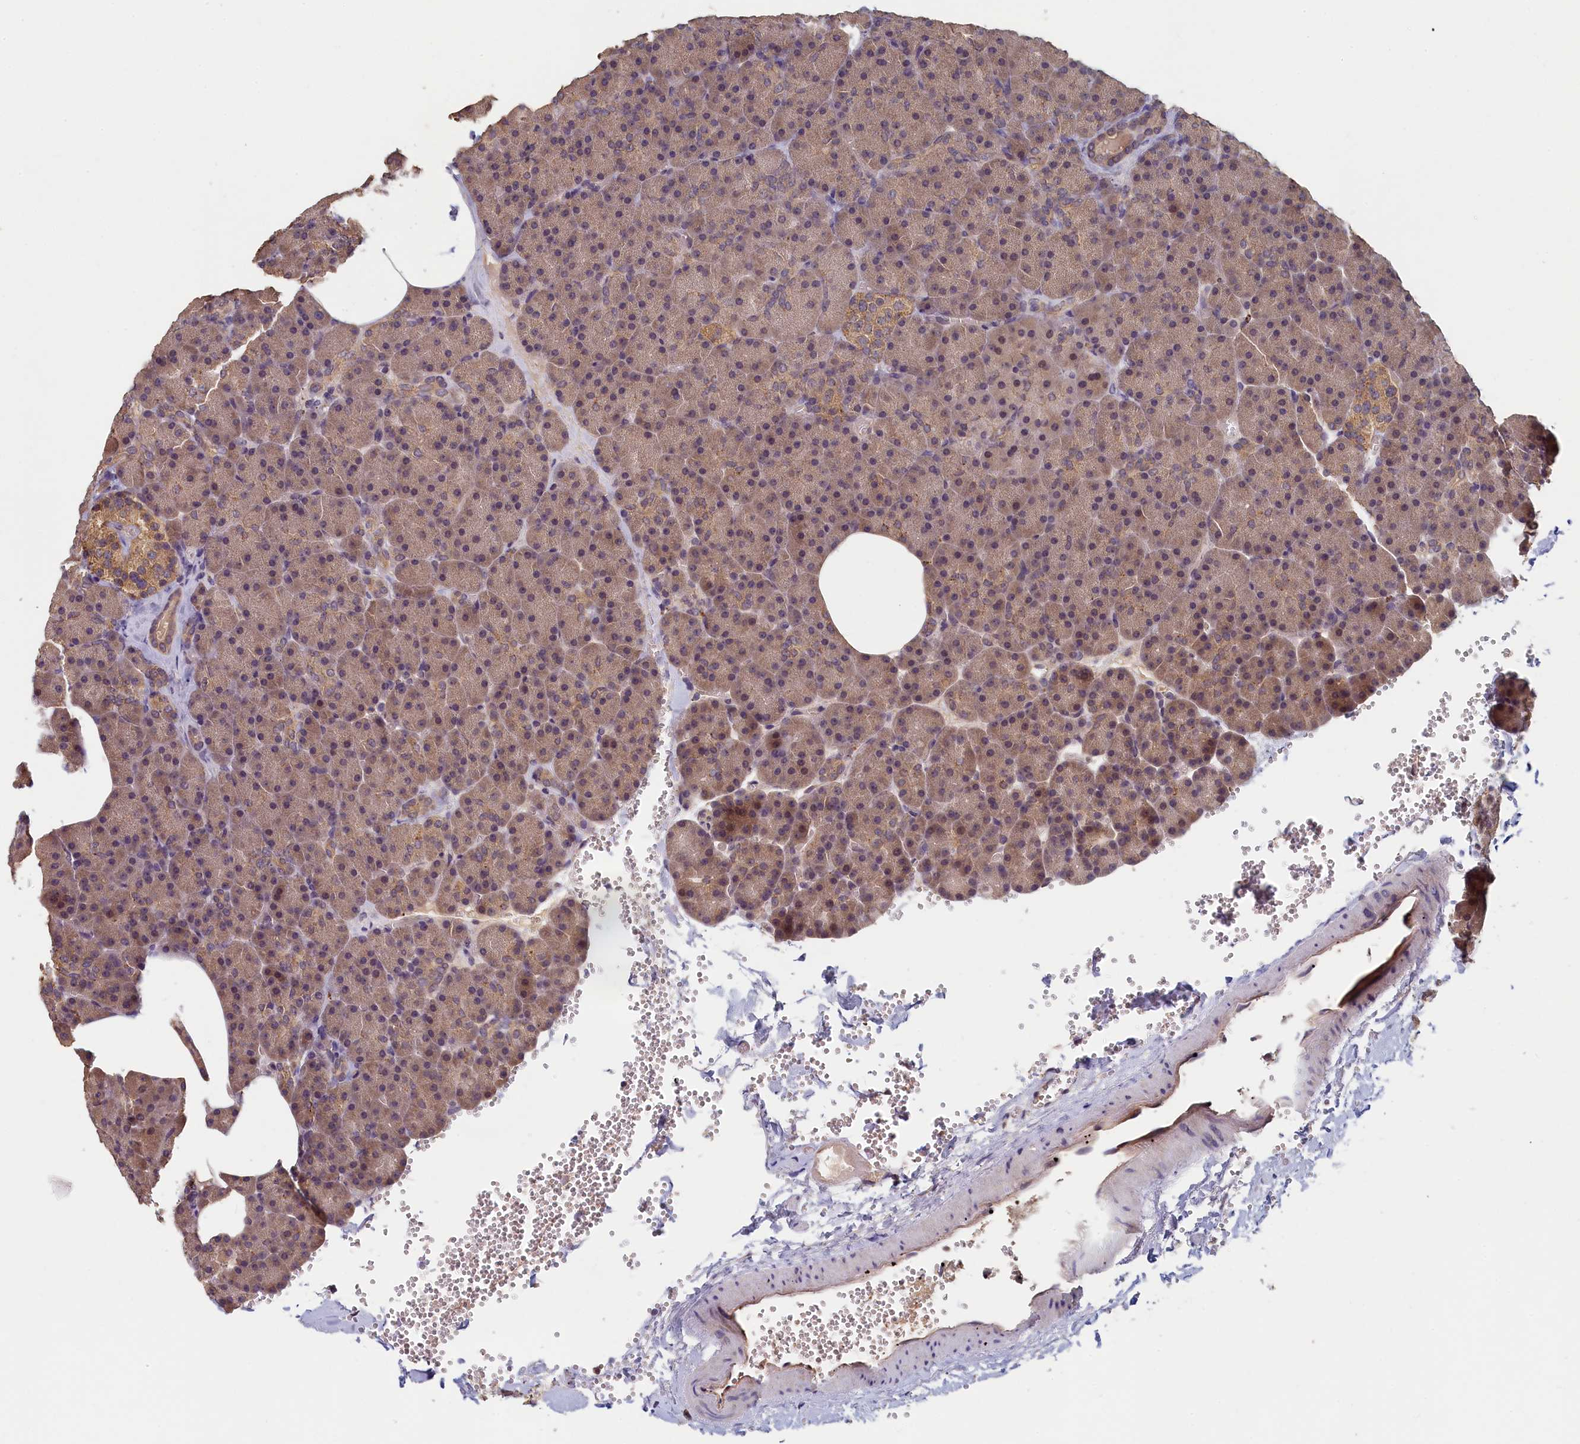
{"staining": {"intensity": "weak", "quantity": ">75%", "location": "cytoplasmic/membranous"}, "tissue": "pancreas", "cell_type": "Exocrine glandular cells", "image_type": "normal", "snomed": [{"axis": "morphology", "description": "Normal tissue, NOS"}, {"axis": "morphology", "description": "Carcinoid, malignant, NOS"}, {"axis": "topography", "description": "Pancreas"}], "caption": "Immunohistochemical staining of normal pancreas shows weak cytoplasmic/membranous protein staining in approximately >75% of exocrine glandular cells. Ihc stains the protein in brown and the nuclei are stained blue.", "gene": "NUBP2", "patient": {"sex": "female", "age": 35}}